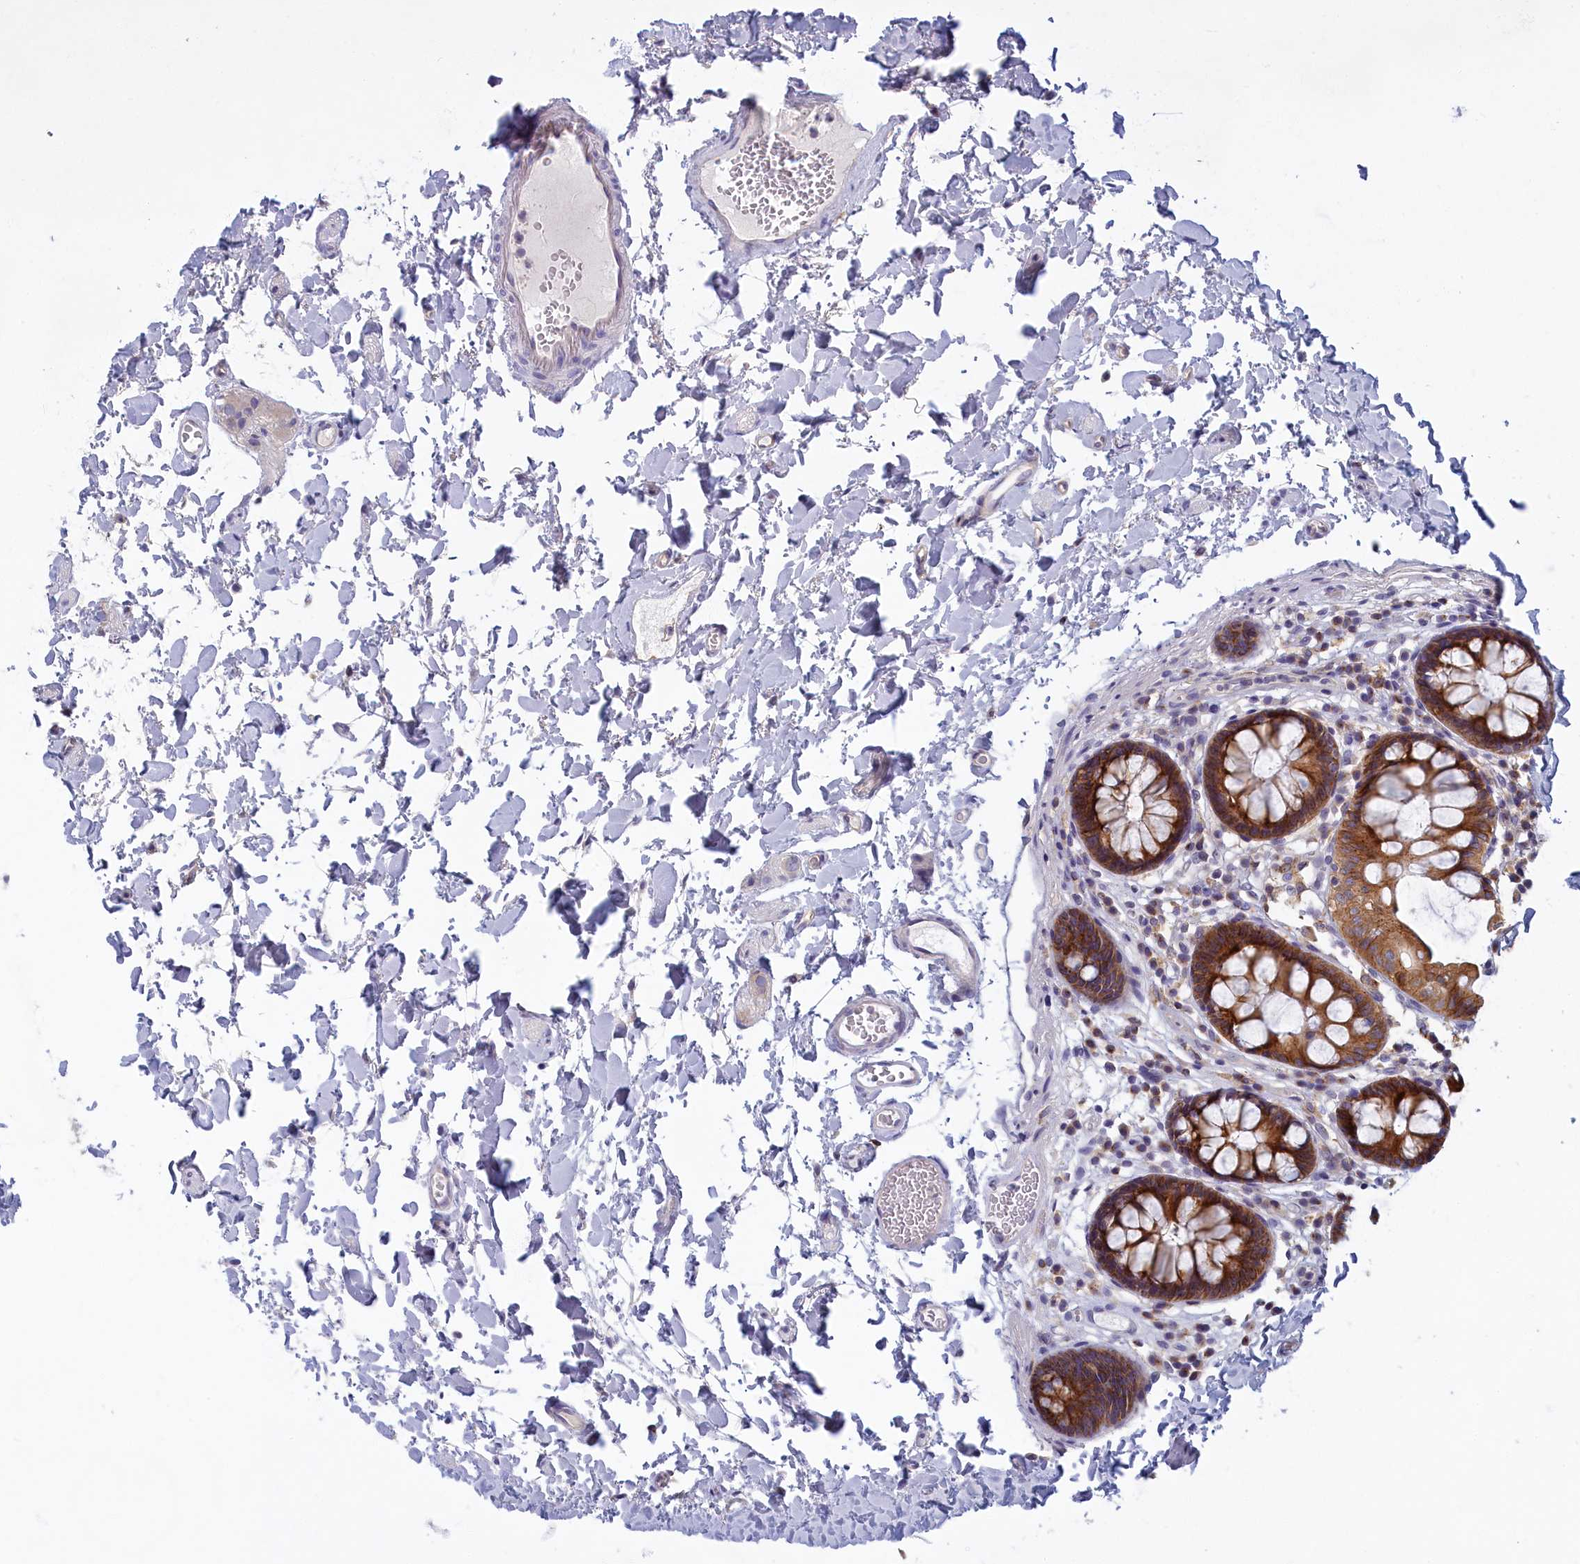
{"staining": {"intensity": "negative", "quantity": "none", "location": "none"}, "tissue": "colon", "cell_type": "Endothelial cells", "image_type": "normal", "snomed": [{"axis": "morphology", "description": "Normal tissue, NOS"}, {"axis": "topography", "description": "Colon"}], "caption": "High magnification brightfield microscopy of benign colon stained with DAB (3,3'-diaminobenzidine) (brown) and counterstained with hematoxylin (blue): endothelial cells show no significant expression.", "gene": "NOL10", "patient": {"sex": "male", "age": 84}}